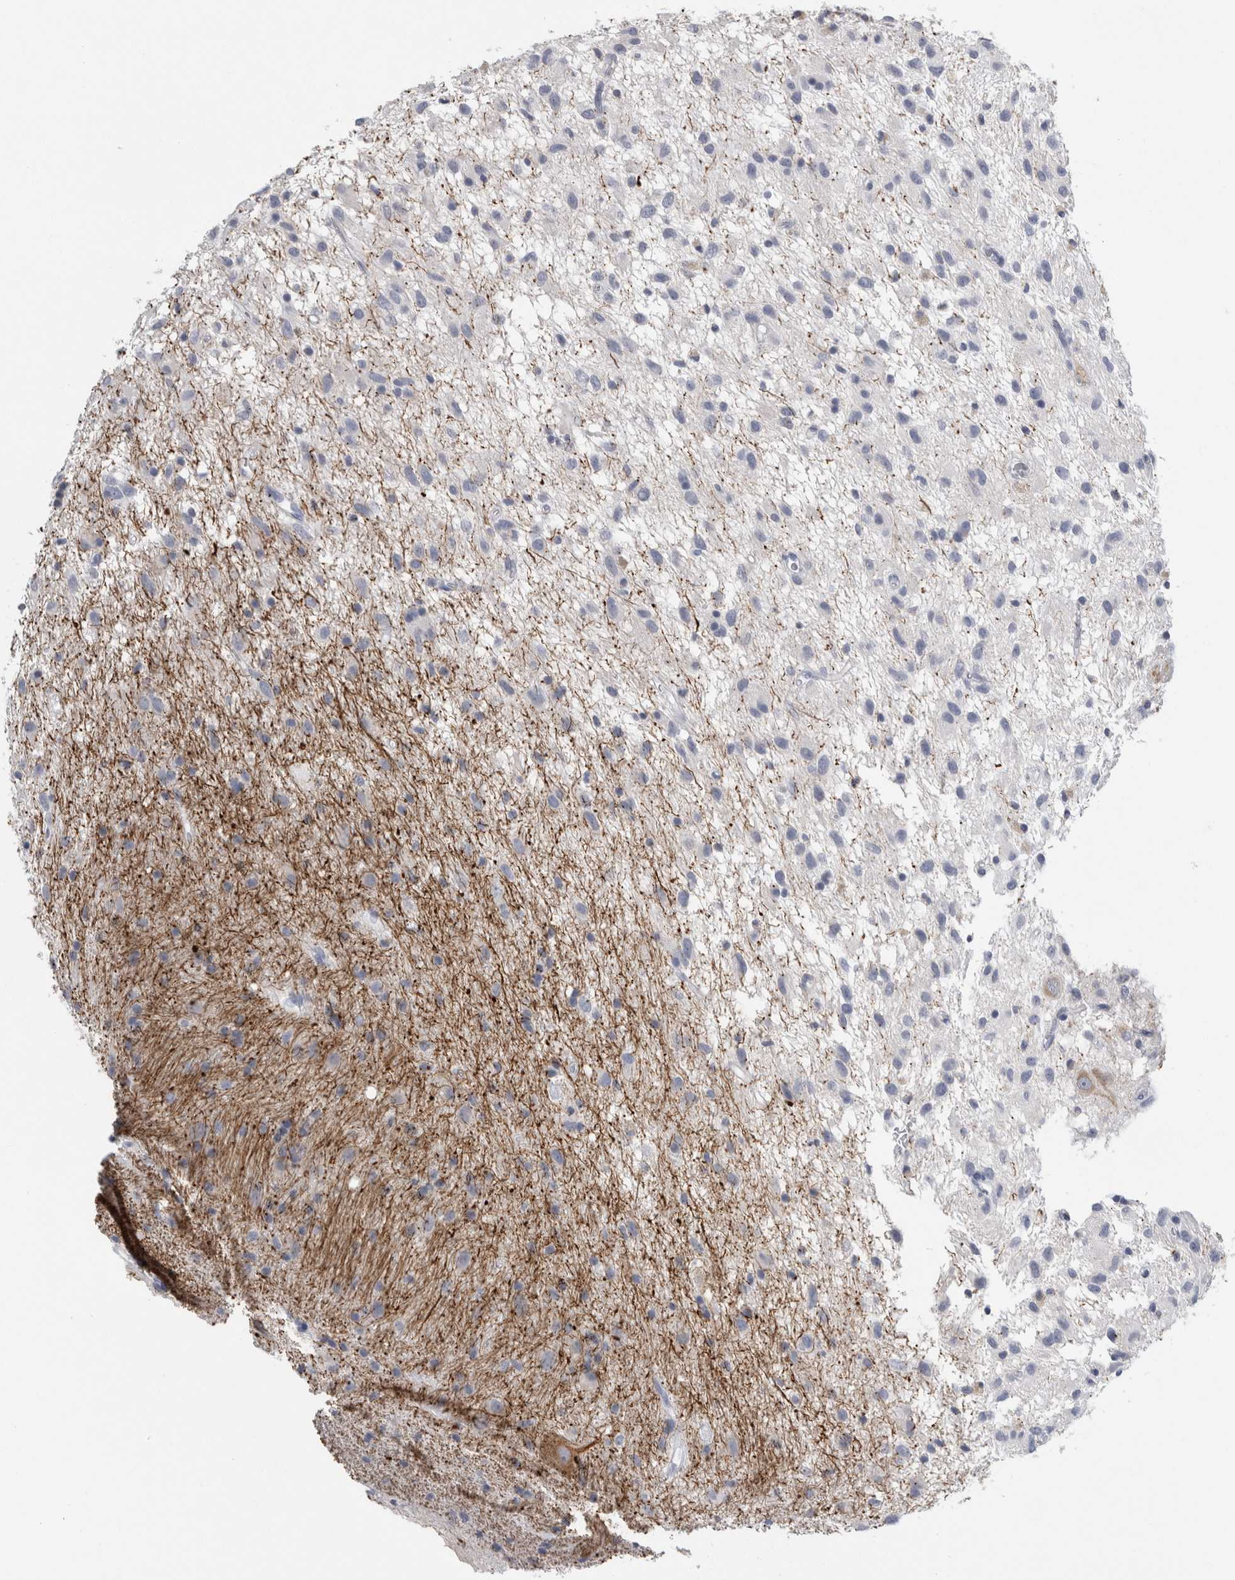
{"staining": {"intensity": "negative", "quantity": "none", "location": "none"}, "tissue": "glioma", "cell_type": "Tumor cells", "image_type": "cancer", "snomed": [{"axis": "morphology", "description": "Glioma, malignant, Low grade"}, {"axis": "topography", "description": "Brain"}], "caption": "Tumor cells are negative for brown protein staining in glioma.", "gene": "NEFM", "patient": {"sex": "male", "age": 77}}